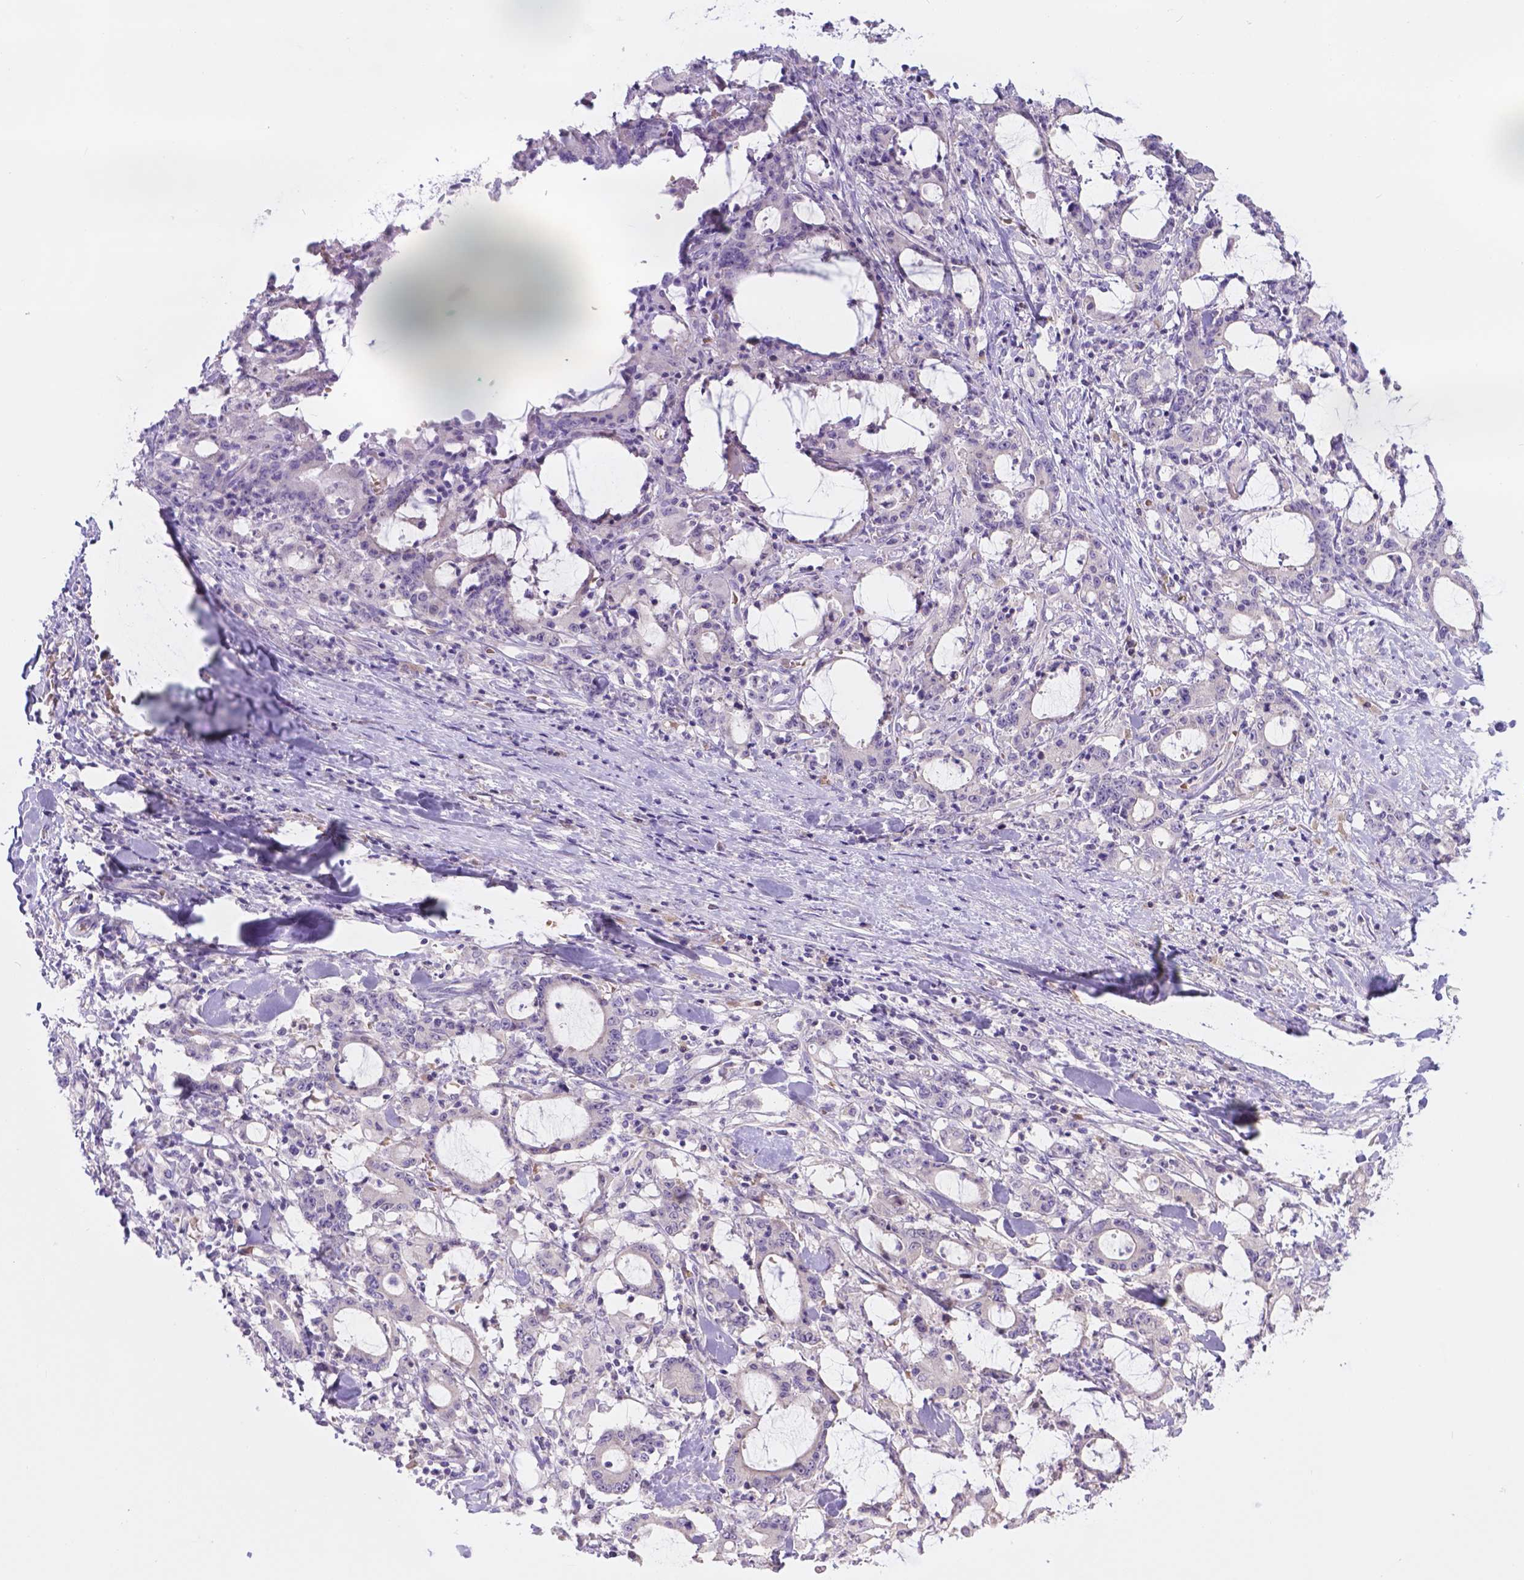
{"staining": {"intensity": "negative", "quantity": "none", "location": "none"}, "tissue": "stomach cancer", "cell_type": "Tumor cells", "image_type": "cancer", "snomed": [{"axis": "morphology", "description": "Adenocarcinoma, NOS"}, {"axis": "topography", "description": "Stomach, upper"}], "caption": "A high-resolution histopathology image shows immunohistochemistry (IHC) staining of stomach cancer, which displays no significant staining in tumor cells.", "gene": "CD96", "patient": {"sex": "male", "age": 68}}